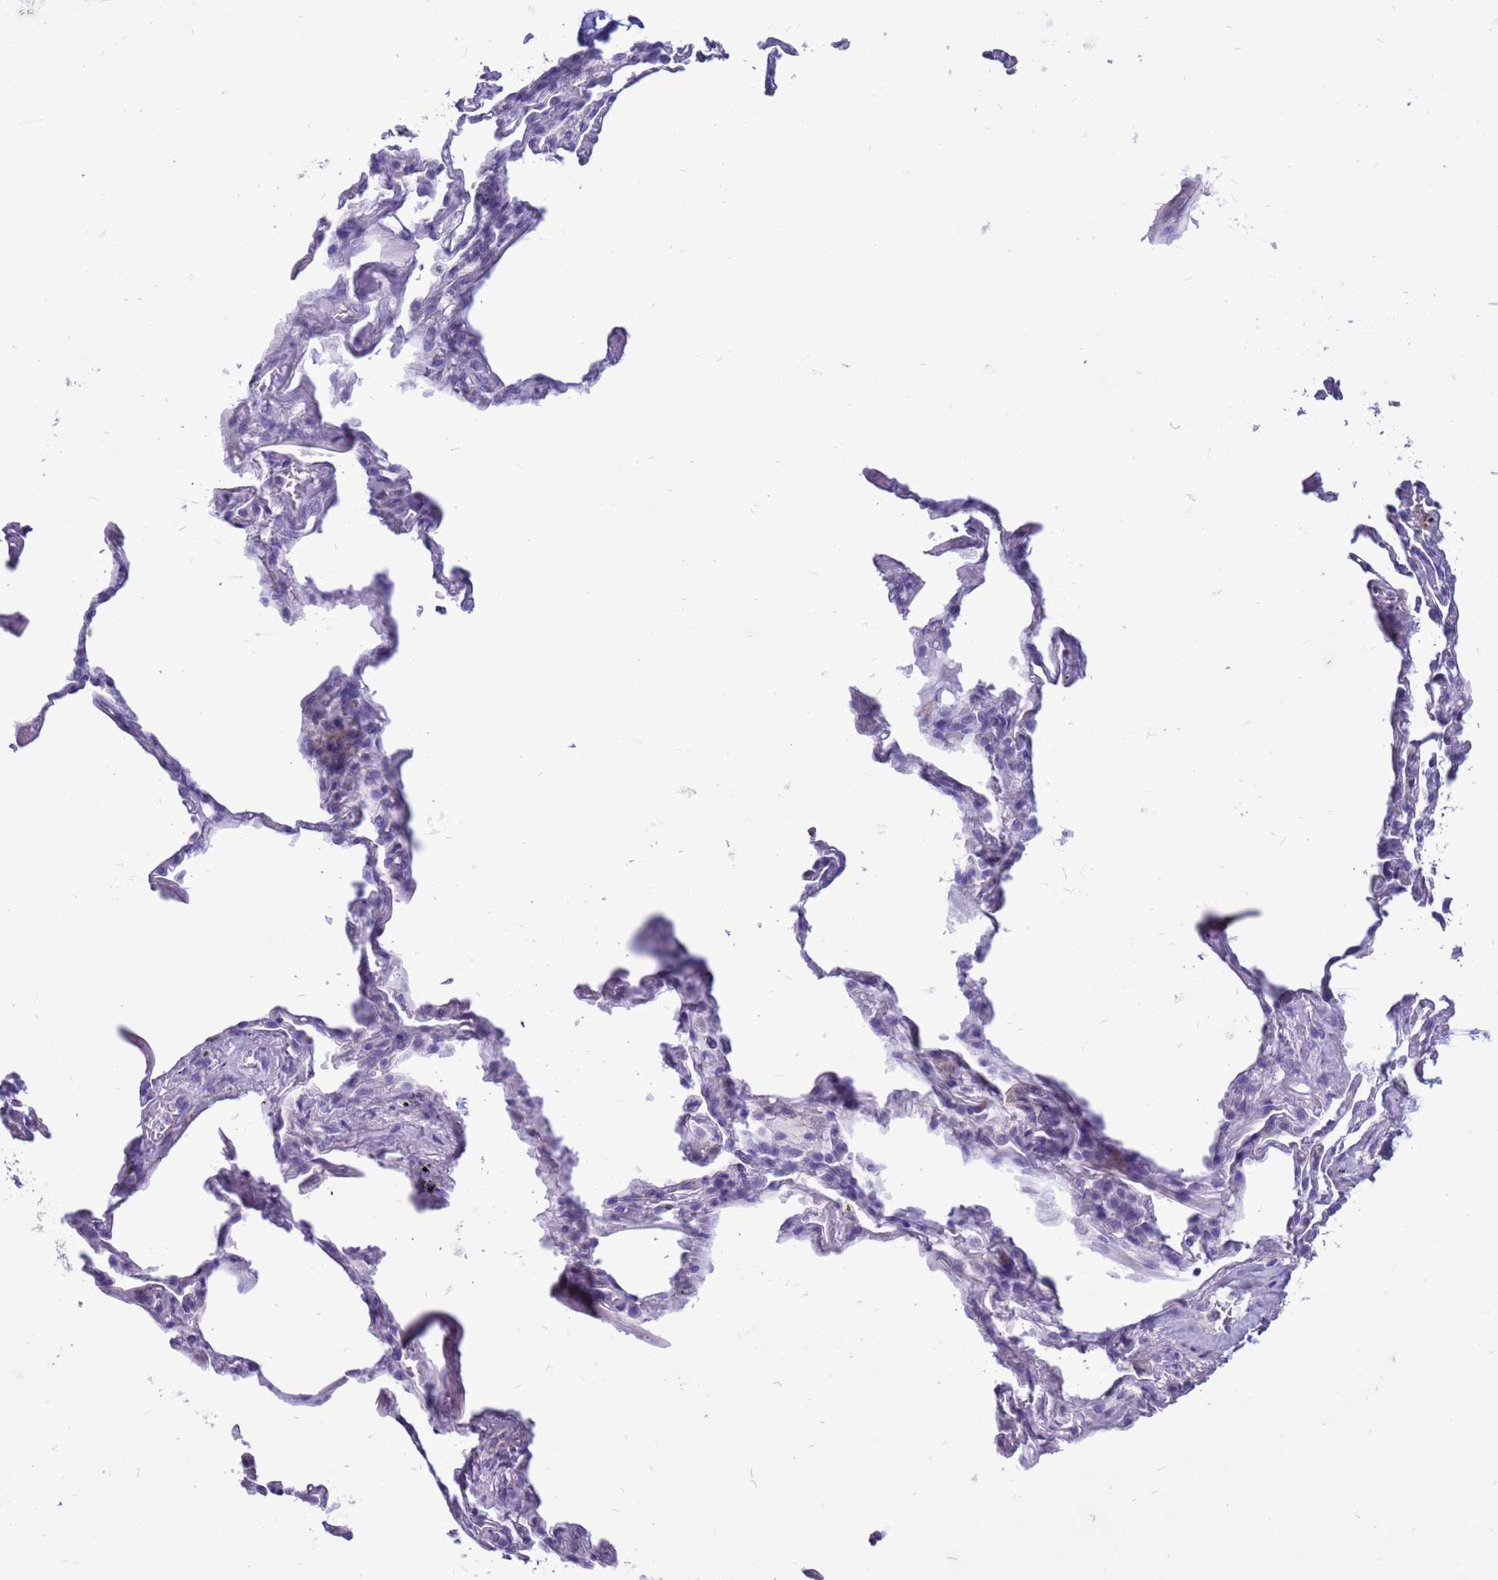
{"staining": {"intensity": "negative", "quantity": "none", "location": "none"}, "tissue": "adipose tissue", "cell_type": "Adipocytes", "image_type": "normal", "snomed": [{"axis": "morphology", "description": "Normal tissue, NOS"}, {"axis": "topography", "description": "Lymph node"}, {"axis": "topography", "description": "Bronchus"}], "caption": "Protein analysis of normal adipose tissue reveals no significant positivity in adipocytes. Brightfield microscopy of IHC stained with DAB (3,3'-diaminobenzidine) (brown) and hematoxylin (blue), captured at high magnification.", "gene": "PDE10A", "patient": {"sex": "male", "age": 63}}